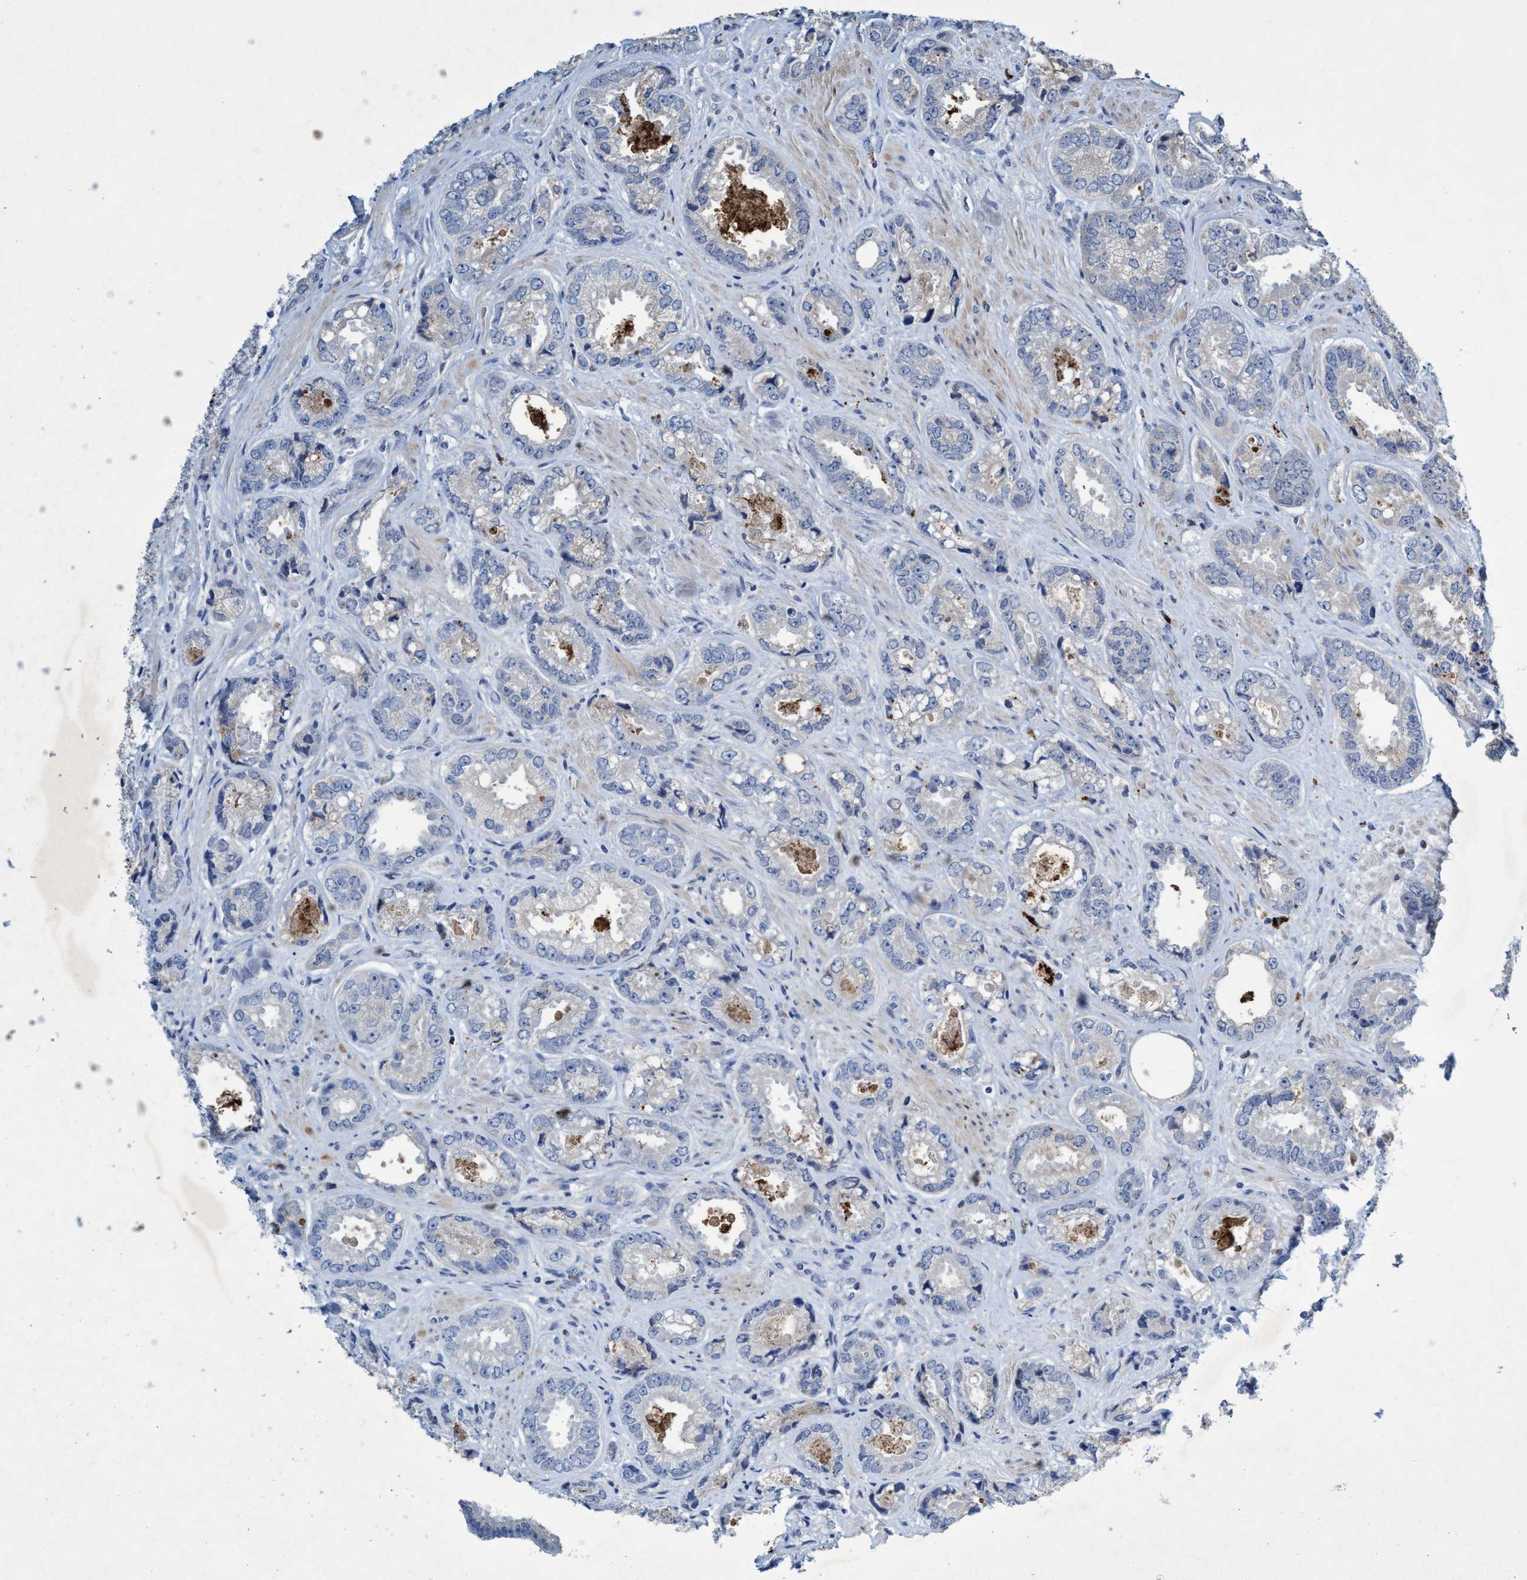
{"staining": {"intensity": "negative", "quantity": "none", "location": "none"}, "tissue": "prostate cancer", "cell_type": "Tumor cells", "image_type": "cancer", "snomed": [{"axis": "morphology", "description": "Adenocarcinoma, High grade"}, {"axis": "topography", "description": "Prostate"}], "caption": "The immunohistochemistry image has no significant expression in tumor cells of prostate cancer tissue.", "gene": "RNF208", "patient": {"sex": "male", "age": 61}}